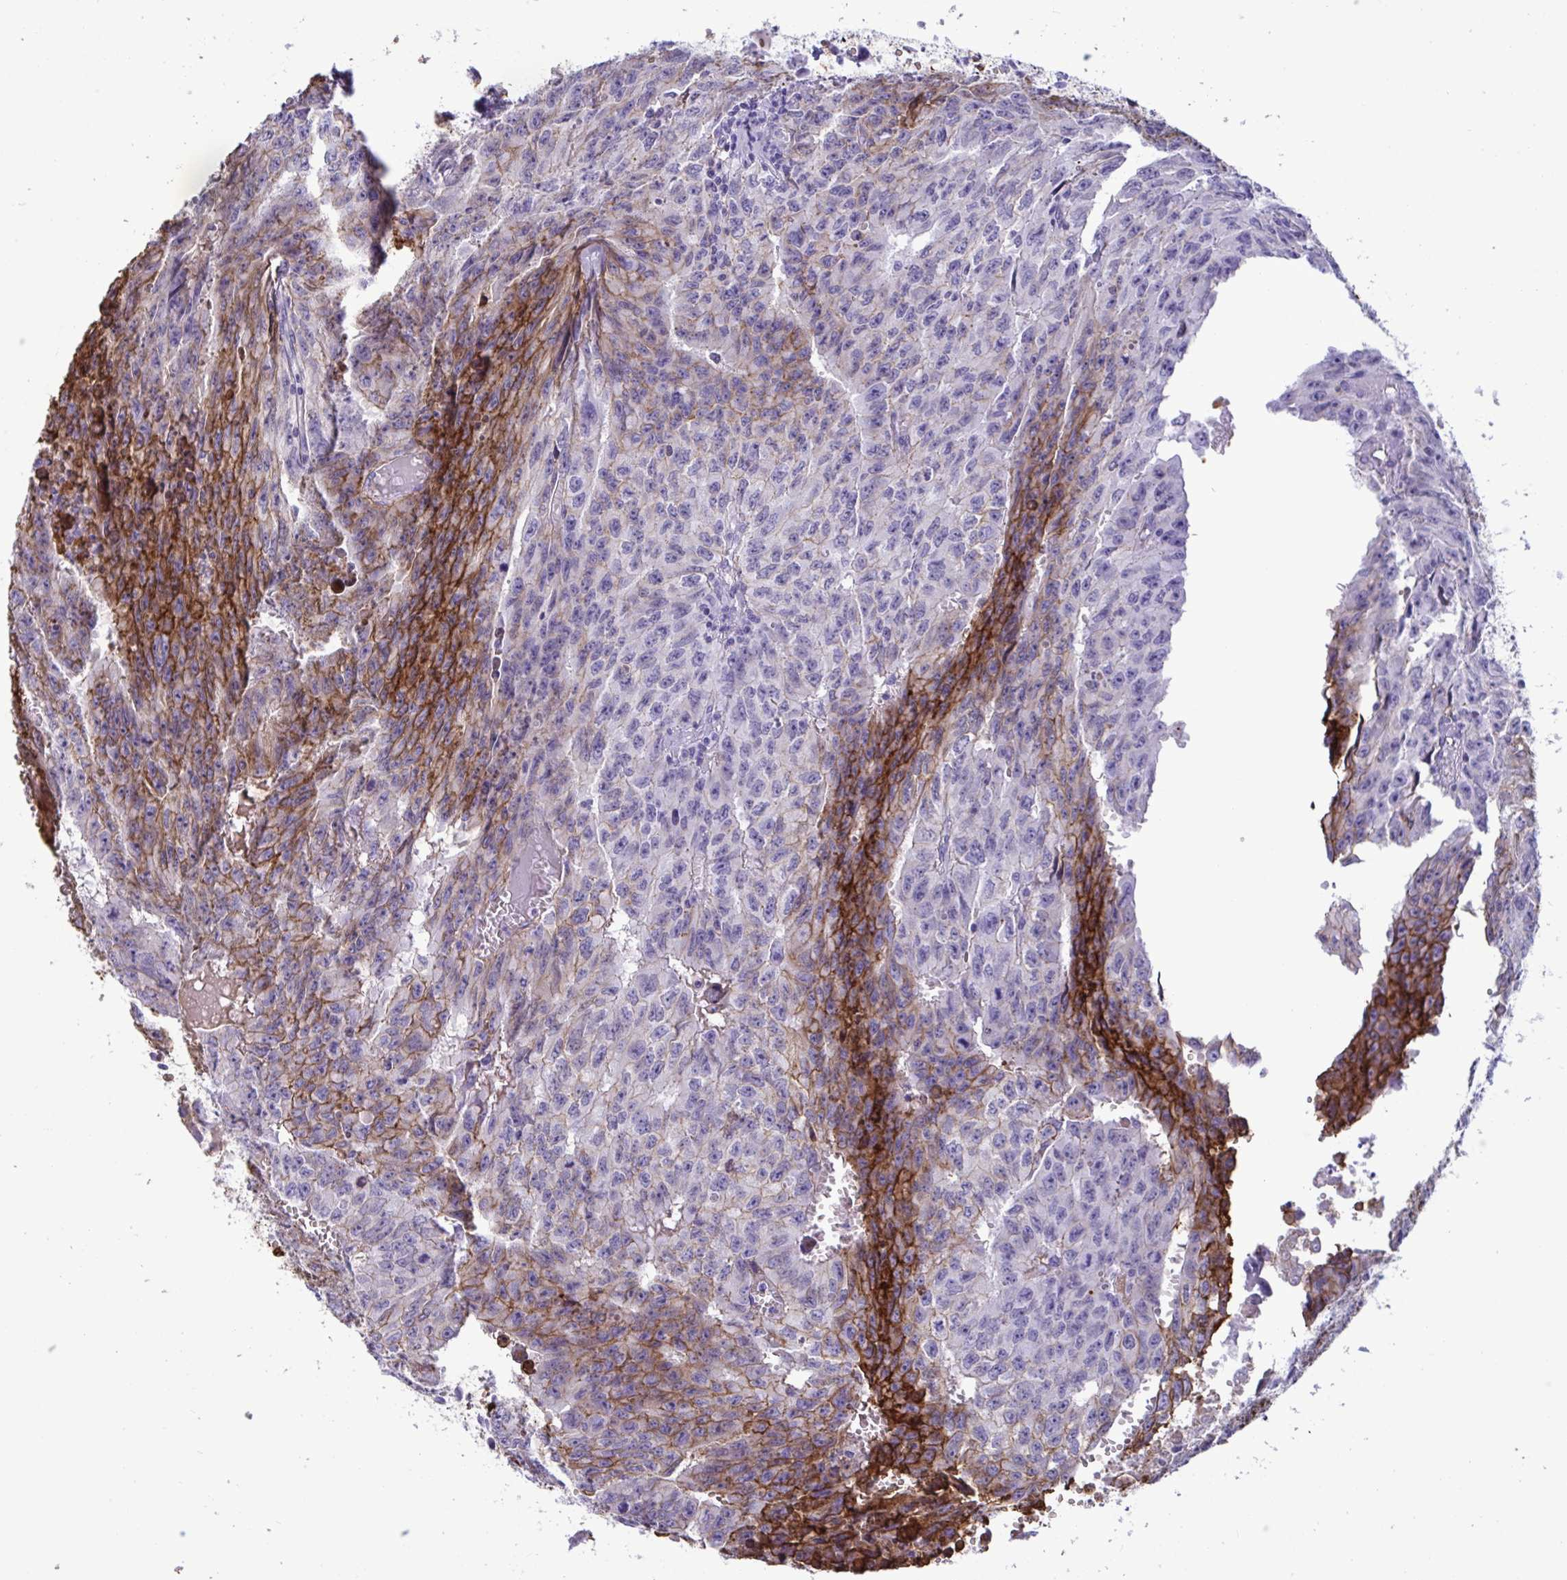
{"staining": {"intensity": "moderate", "quantity": "25%-75%", "location": "cytoplasmic/membranous"}, "tissue": "testis cancer", "cell_type": "Tumor cells", "image_type": "cancer", "snomed": [{"axis": "morphology", "description": "Carcinoma, Embryonal, NOS"}, {"axis": "morphology", "description": "Teratoma, malignant, NOS"}, {"axis": "topography", "description": "Testis"}], "caption": "Embryonal carcinoma (testis) stained with IHC exhibits moderate cytoplasmic/membranous positivity in approximately 25%-75% of tumor cells.", "gene": "SLC2A1", "patient": {"sex": "male", "age": 24}}